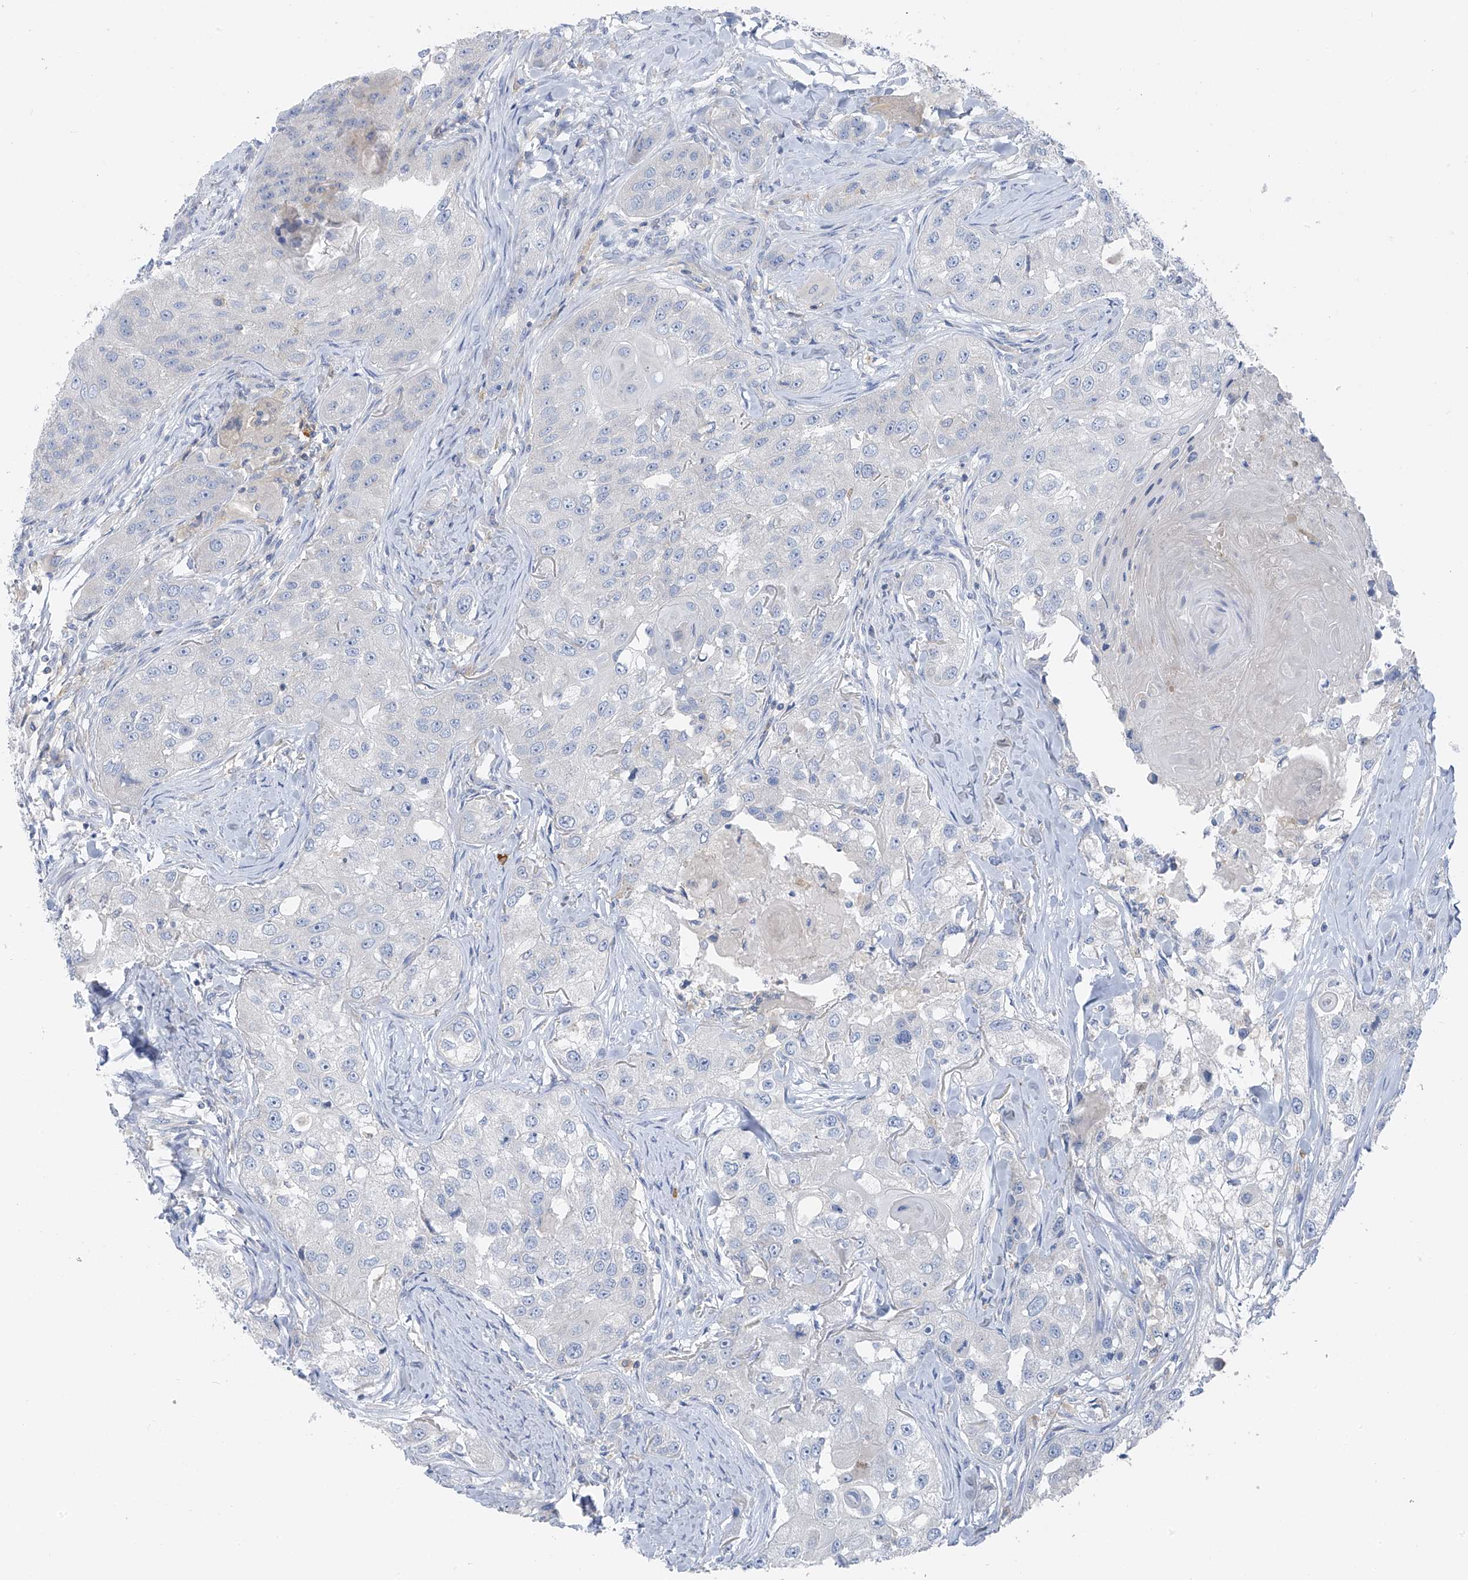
{"staining": {"intensity": "negative", "quantity": "none", "location": "none"}, "tissue": "head and neck cancer", "cell_type": "Tumor cells", "image_type": "cancer", "snomed": [{"axis": "morphology", "description": "Normal tissue, NOS"}, {"axis": "morphology", "description": "Squamous cell carcinoma, NOS"}, {"axis": "topography", "description": "Skeletal muscle"}, {"axis": "topography", "description": "Head-Neck"}], "caption": "An IHC photomicrograph of head and neck squamous cell carcinoma is shown. There is no staining in tumor cells of head and neck squamous cell carcinoma. (Immunohistochemistry, brightfield microscopy, high magnification).", "gene": "POMGNT2", "patient": {"sex": "male", "age": 51}}